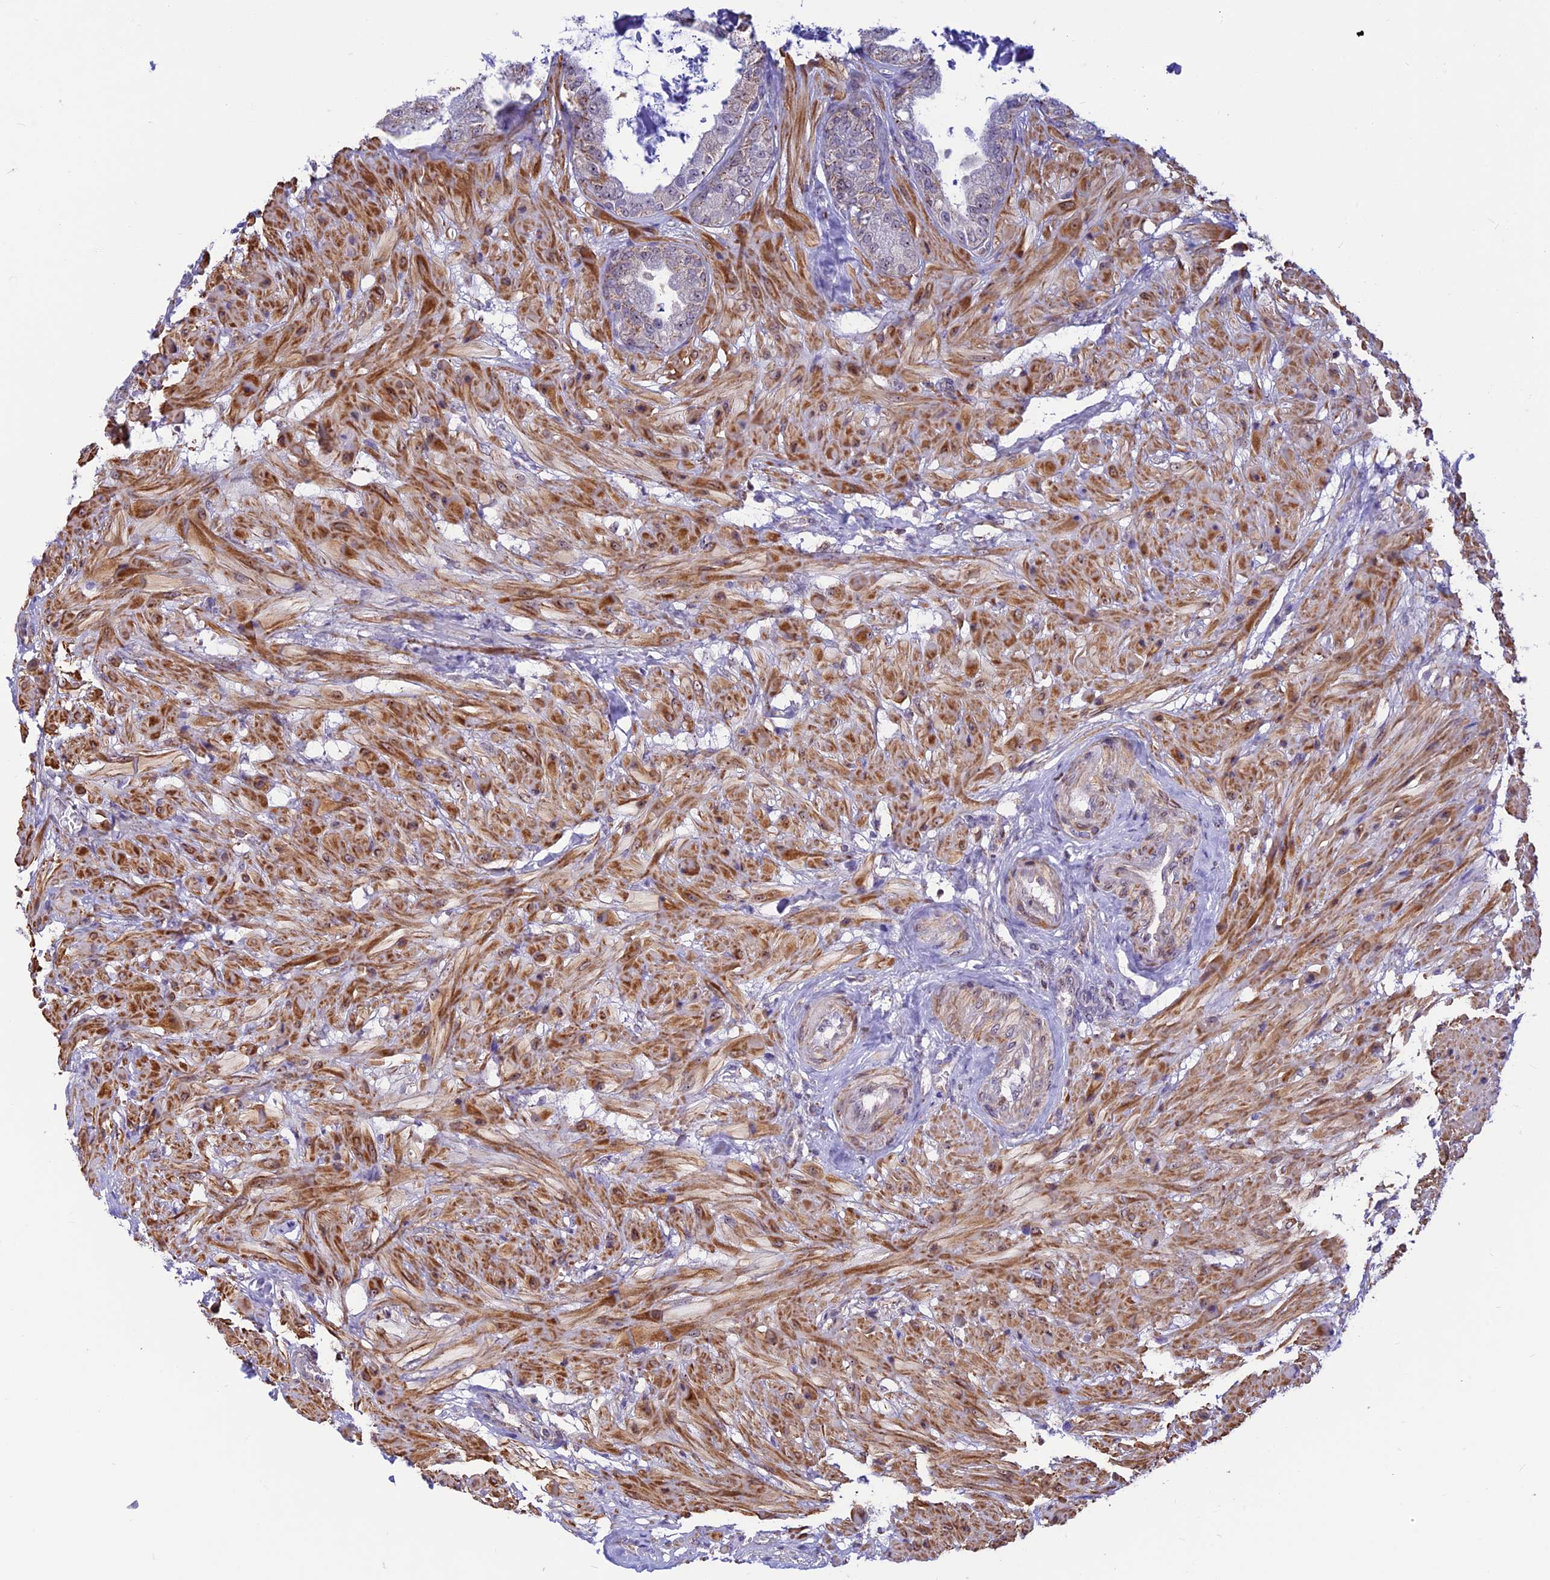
{"staining": {"intensity": "weak", "quantity": "<25%", "location": "cytoplasmic/membranous,nuclear"}, "tissue": "seminal vesicle", "cell_type": "Glandular cells", "image_type": "normal", "snomed": [{"axis": "morphology", "description": "Normal tissue, NOS"}, {"axis": "topography", "description": "Seminal veicle"}], "caption": "IHC of unremarkable human seminal vesicle exhibits no staining in glandular cells.", "gene": "POLR1G", "patient": {"sex": "male", "age": 63}}